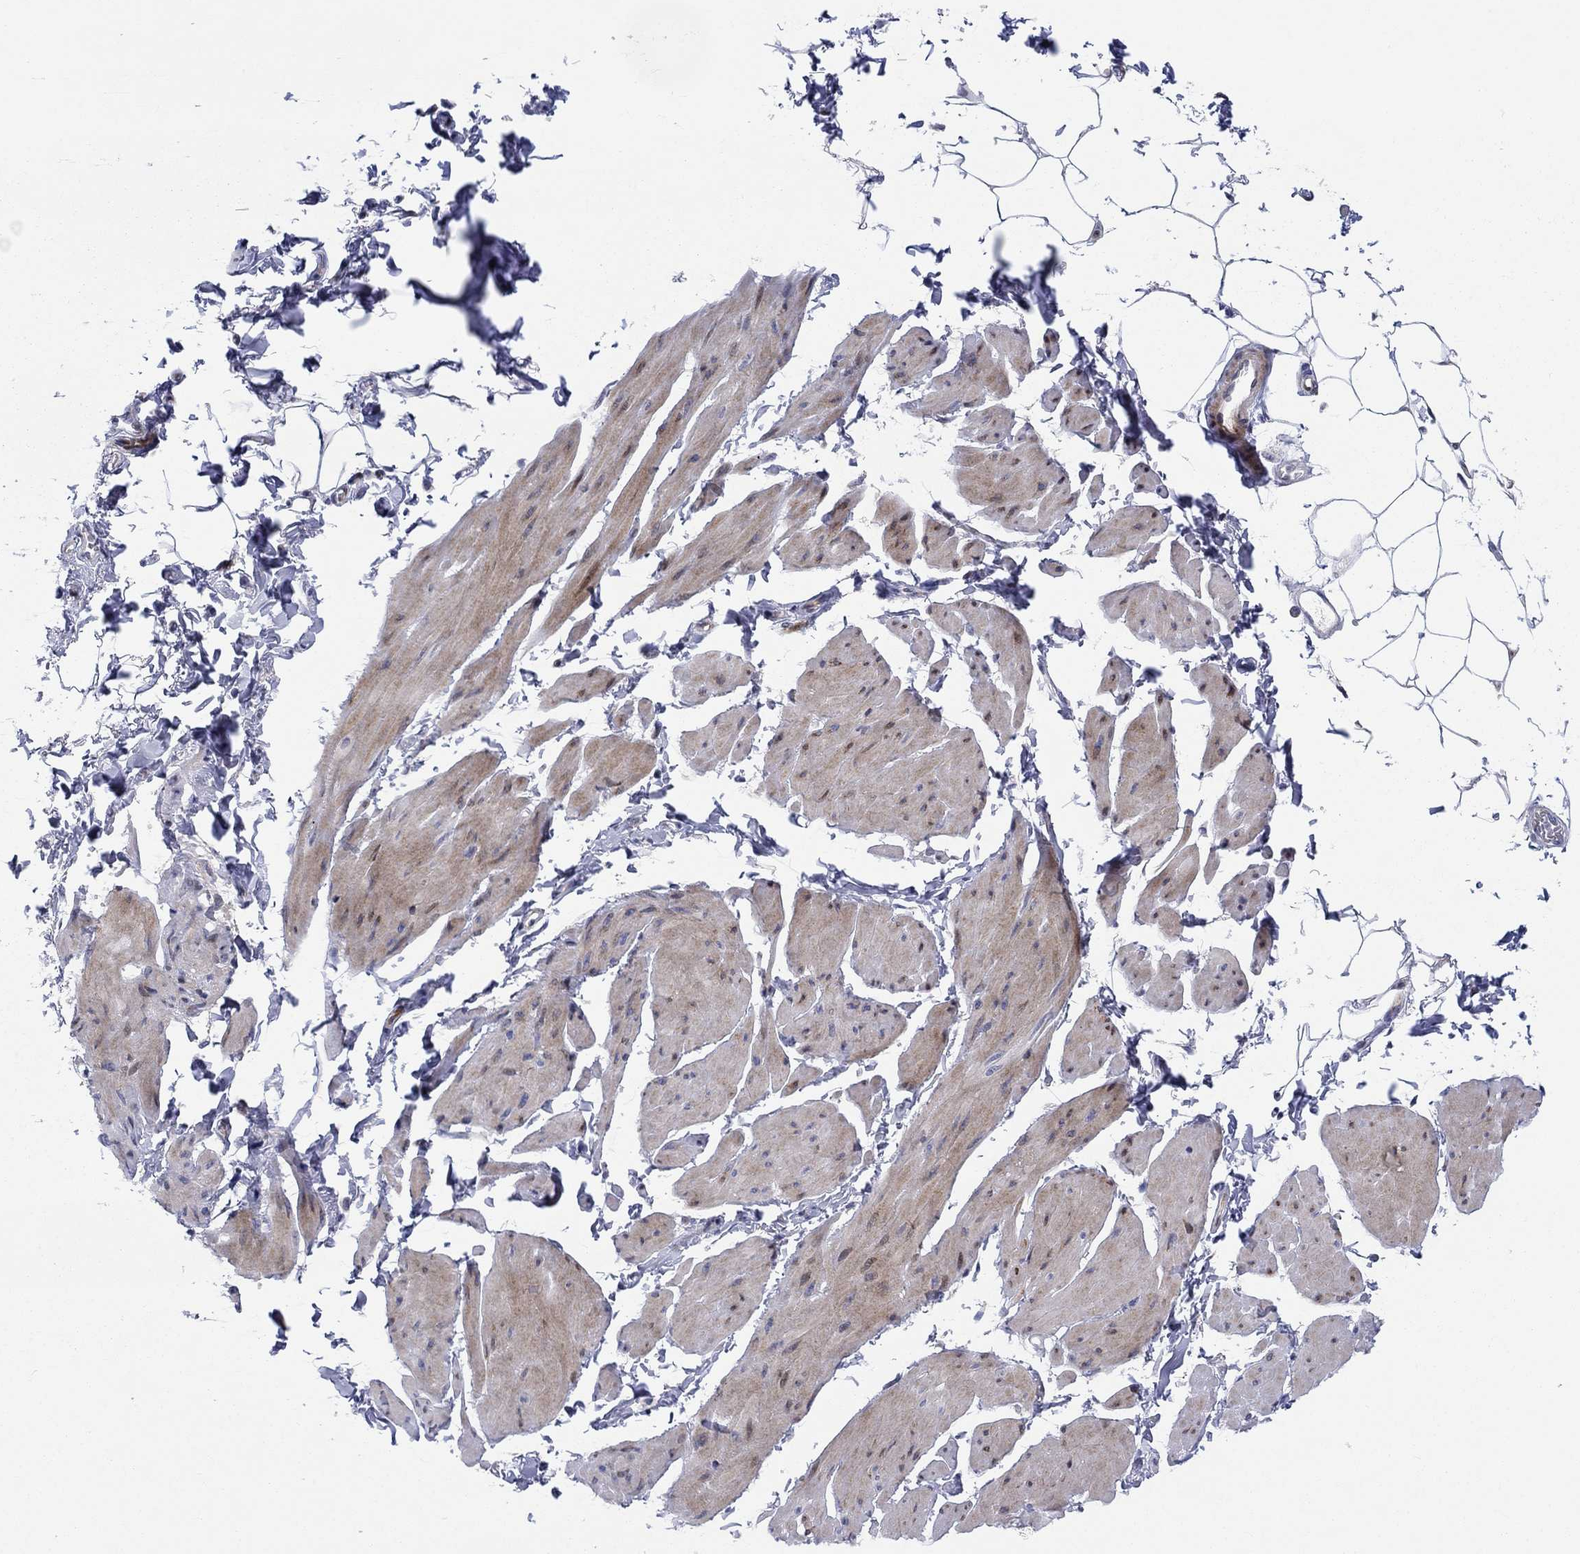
{"staining": {"intensity": "weak", "quantity": "<25%", "location": "cytoplasmic/membranous"}, "tissue": "smooth muscle", "cell_type": "Smooth muscle cells", "image_type": "normal", "snomed": [{"axis": "morphology", "description": "Normal tissue, NOS"}, {"axis": "topography", "description": "Adipose tissue"}, {"axis": "topography", "description": "Smooth muscle"}, {"axis": "topography", "description": "Peripheral nerve tissue"}], "caption": "An immunohistochemistry (IHC) image of benign smooth muscle is shown. There is no staining in smooth muscle cells of smooth muscle.", "gene": "ARHGAP36", "patient": {"sex": "male", "age": 83}}